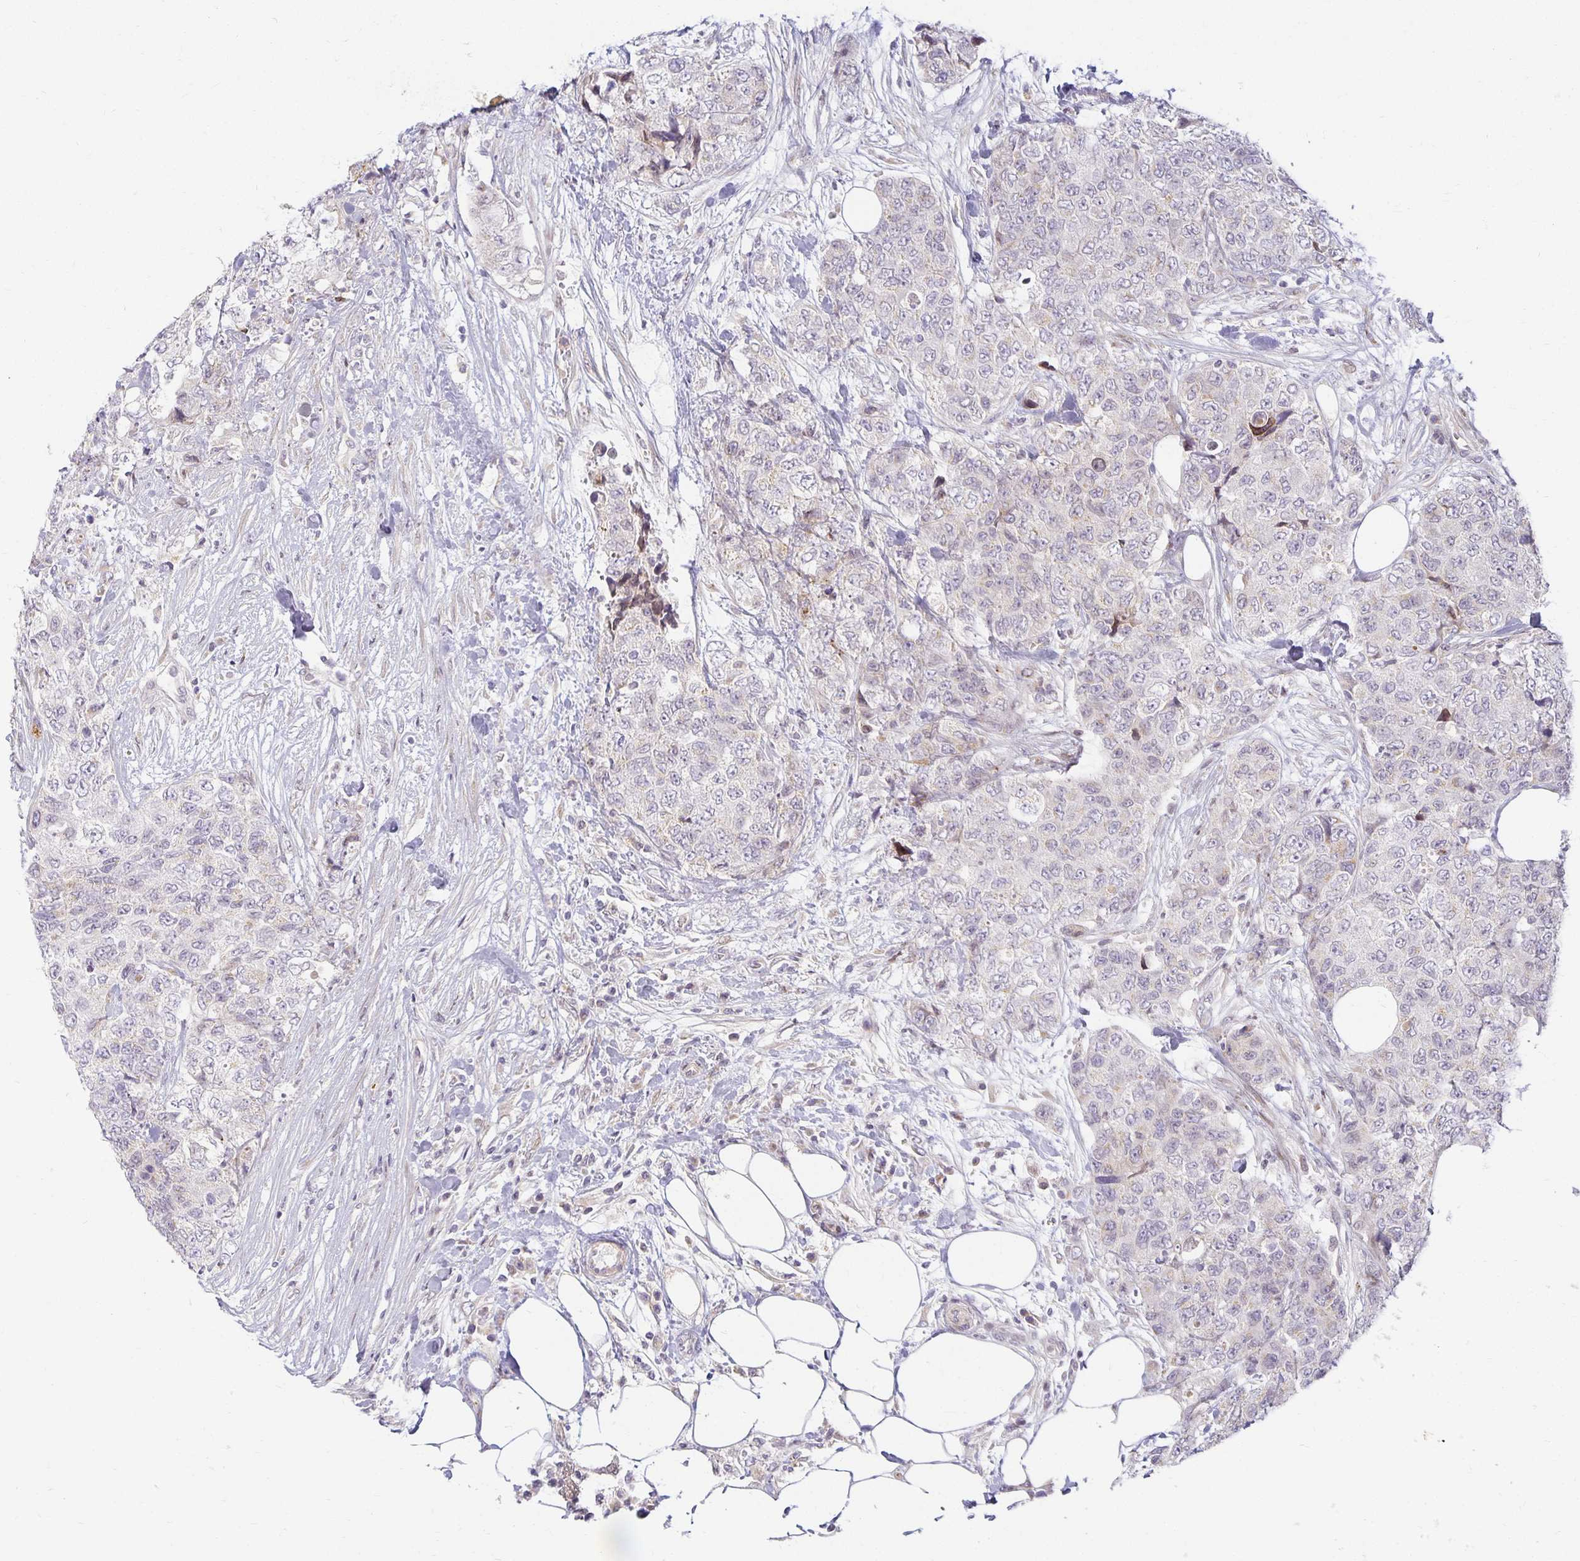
{"staining": {"intensity": "negative", "quantity": "none", "location": "none"}, "tissue": "urothelial cancer", "cell_type": "Tumor cells", "image_type": "cancer", "snomed": [{"axis": "morphology", "description": "Urothelial carcinoma, High grade"}, {"axis": "topography", "description": "Urinary bladder"}], "caption": "This is an immunohistochemistry micrograph of human high-grade urothelial carcinoma. There is no positivity in tumor cells.", "gene": "EHF", "patient": {"sex": "female", "age": 78}}